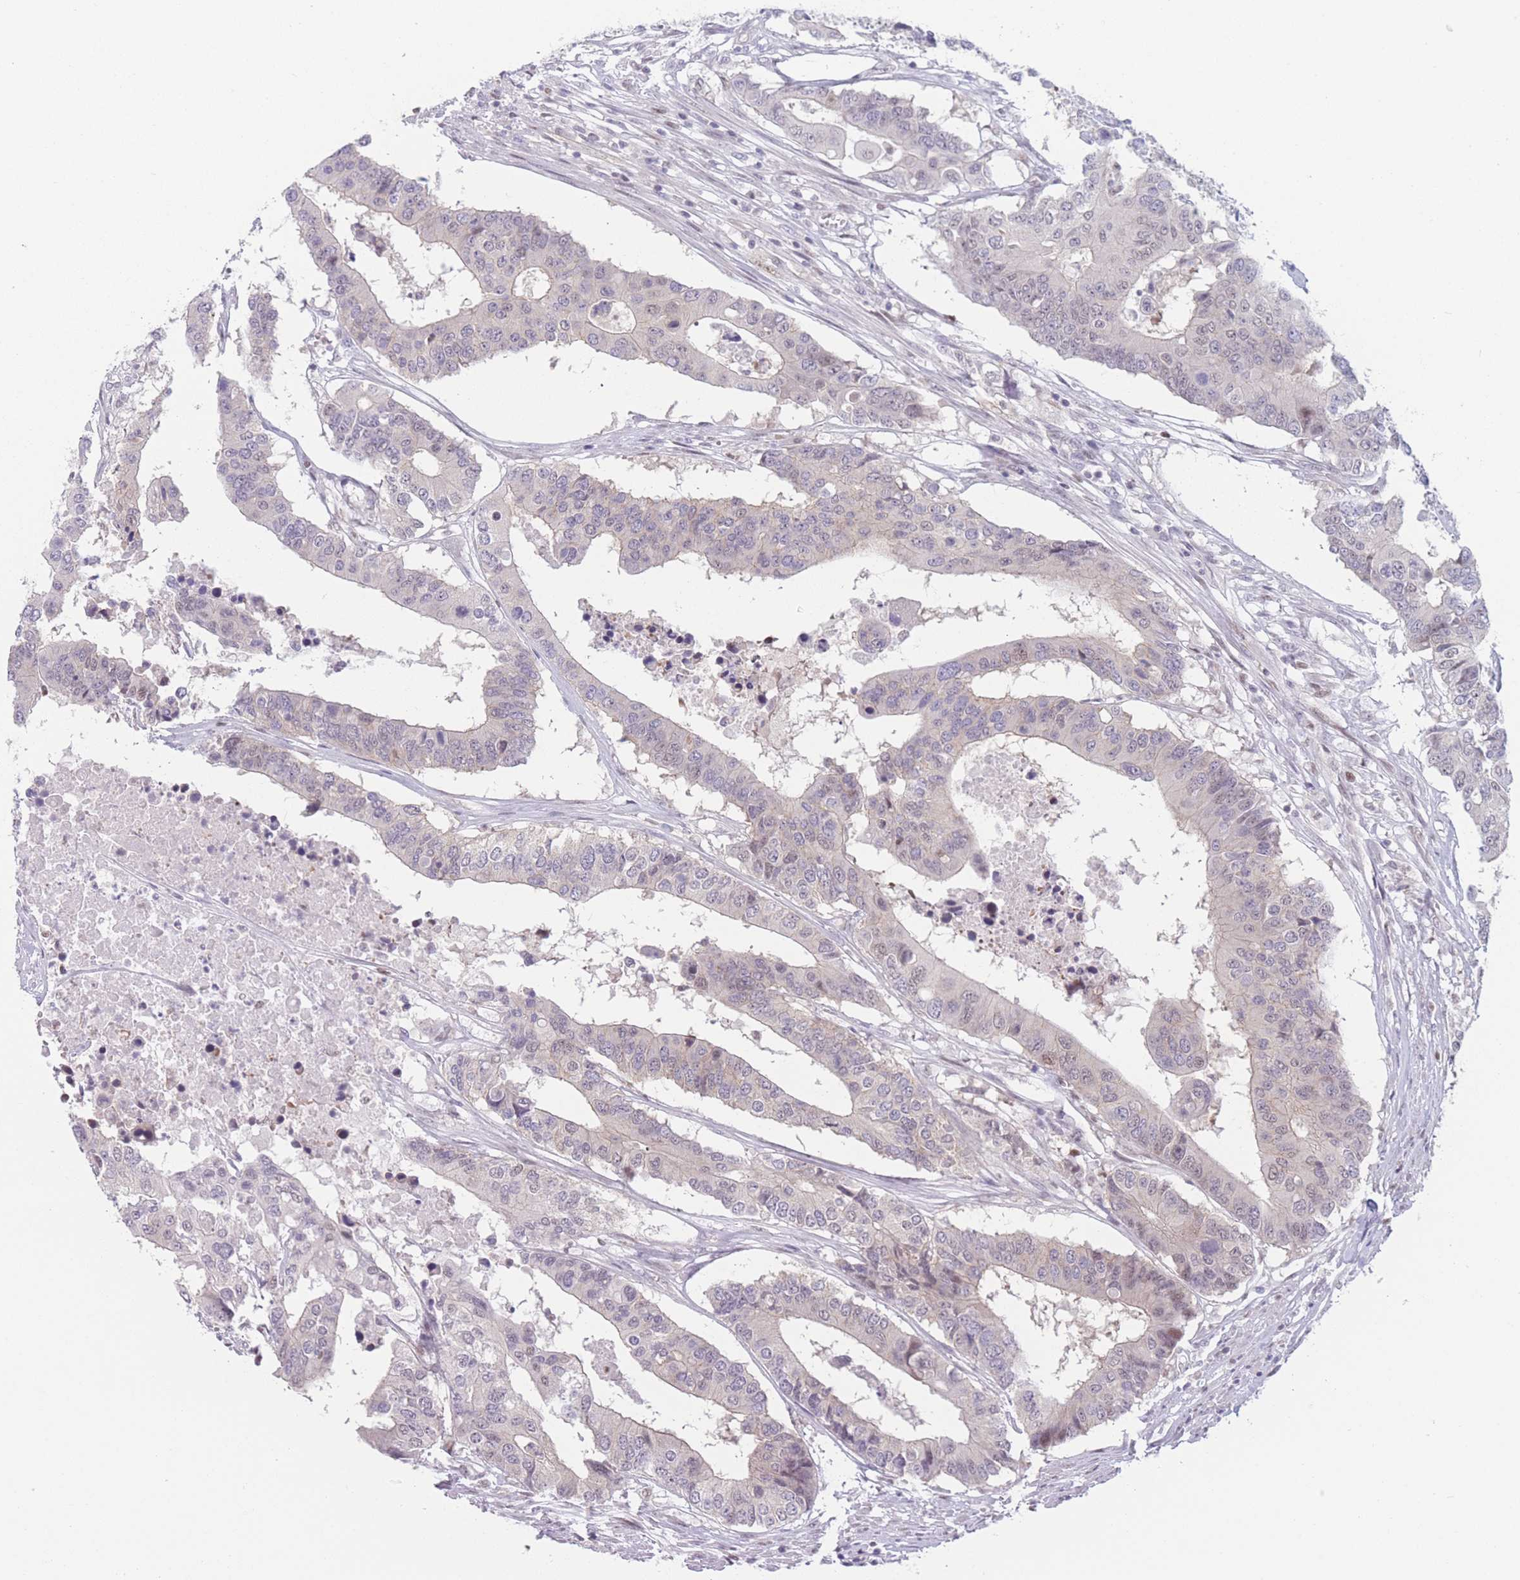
{"staining": {"intensity": "weak", "quantity": "25%-75%", "location": "nuclear"}, "tissue": "colorectal cancer", "cell_type": "Tumor cells", "image_type": "cancer", "snomed": [{"axis": "morphology", "description": "Adenocarcinoma, NOS"}, {"axis": "topography", "description": "Colon"}], "caption": "Immunohistochemical staining of colorectal cancer (adenocarcinoma) exhibits low levels of weak nuclear positivity in about 25%-75% of tumor cells. The staining was performed using DAB (3,3'-diaminobenzidine), with brown indicating positive protein expression. Nuclei are stained blue with hematoxylin.", "gene": "ZNF439", "patient": {"sex": "male", "age": 77}}